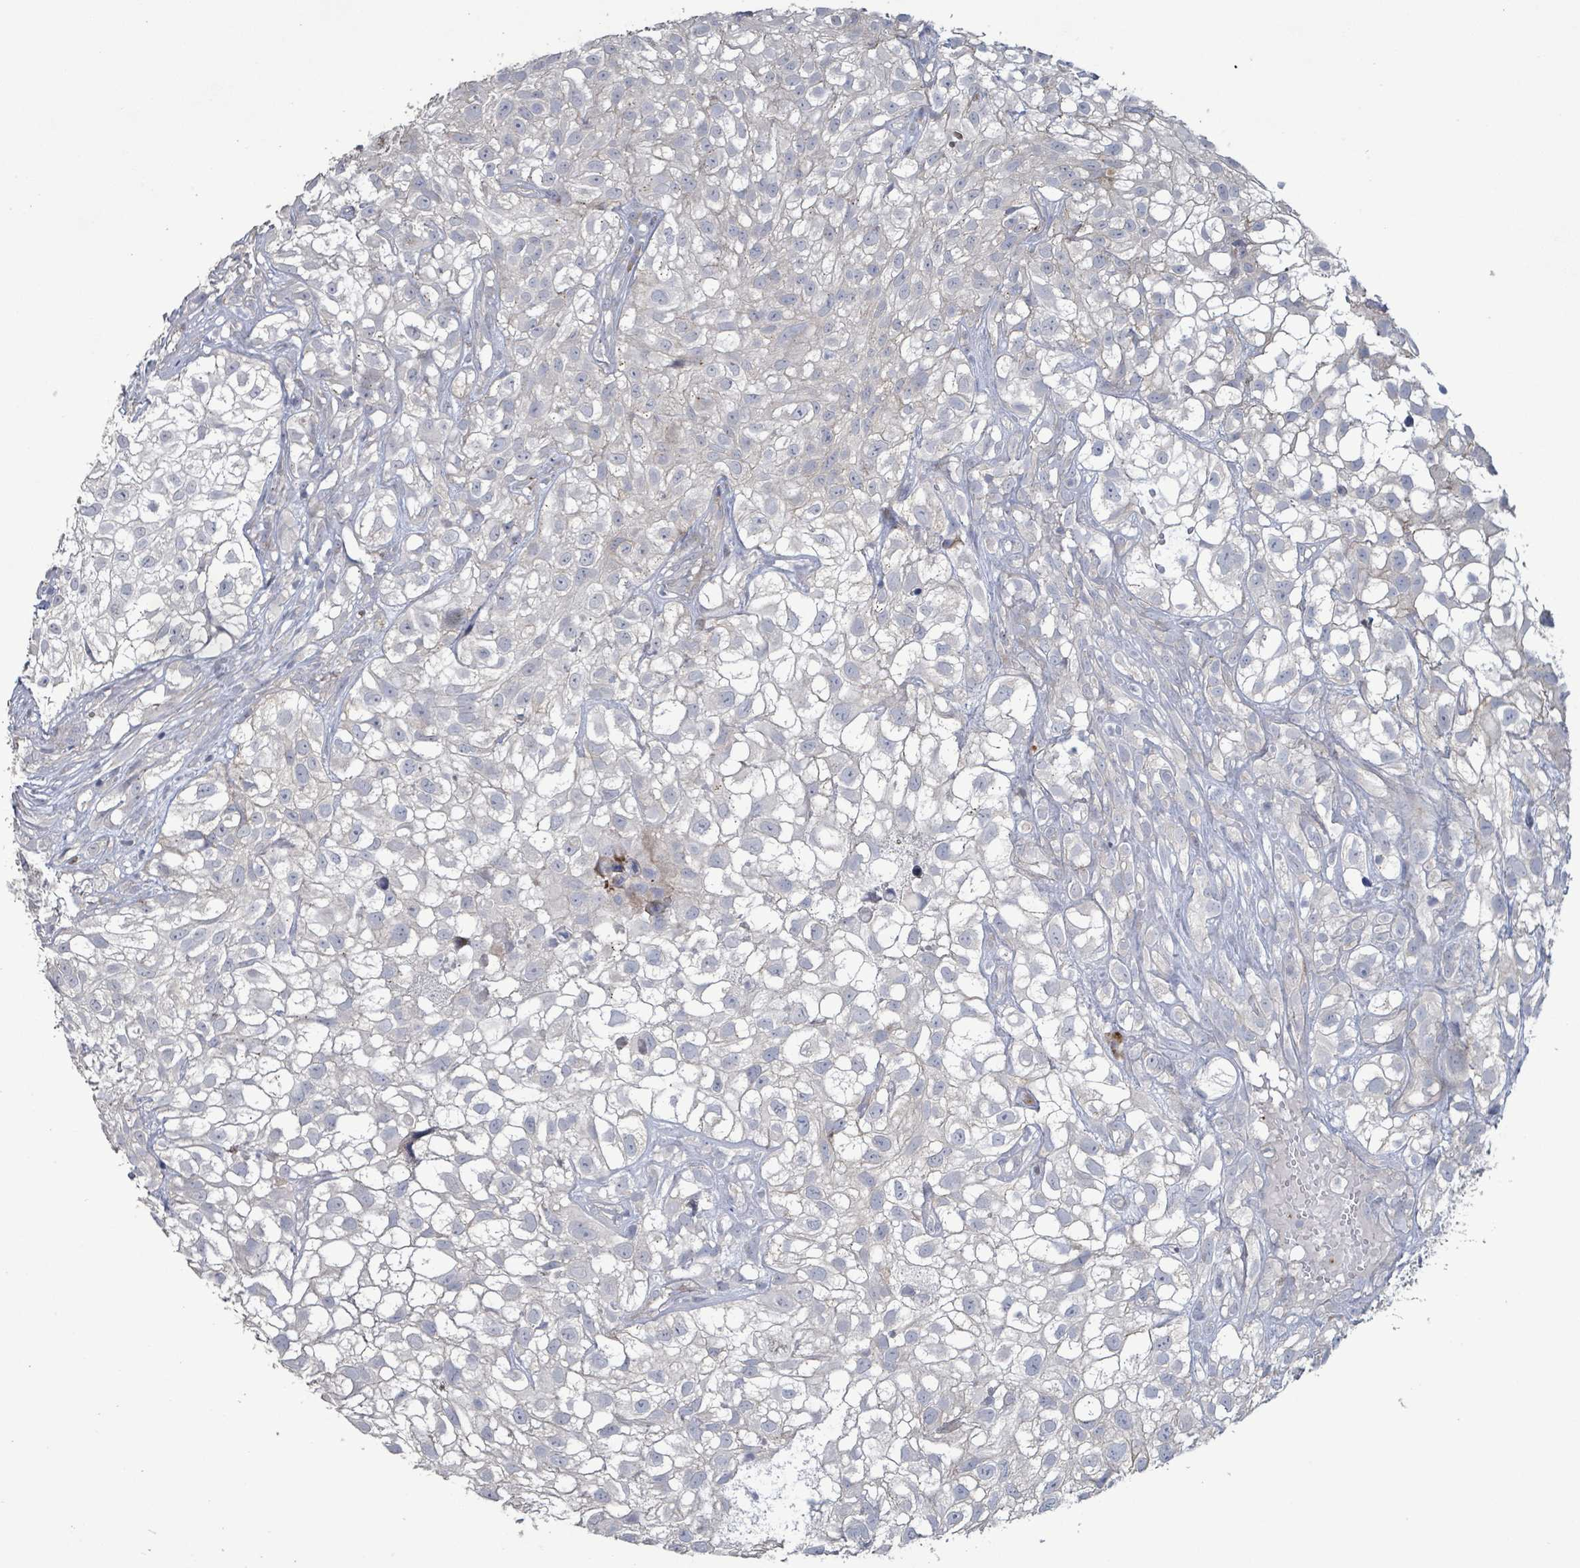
{"staining": {"intensity": "negative", "quantity": "none", "location": "none"}, "tissue": "urothelial cancer", "cell_type": "Tumor cells", "image_type": "cancer", "snomed": [{"axis": "morphology", "description": "Urothelial carcinoma, High grade"}, {"axis": "topography", "description": "Urinary bladder"}], "caption": "Protein analysis of urothelial cancer displays no significant staining in tumor cells.", "gene": "LILRA4", "patient": {"sex": "male", "age": 56}}